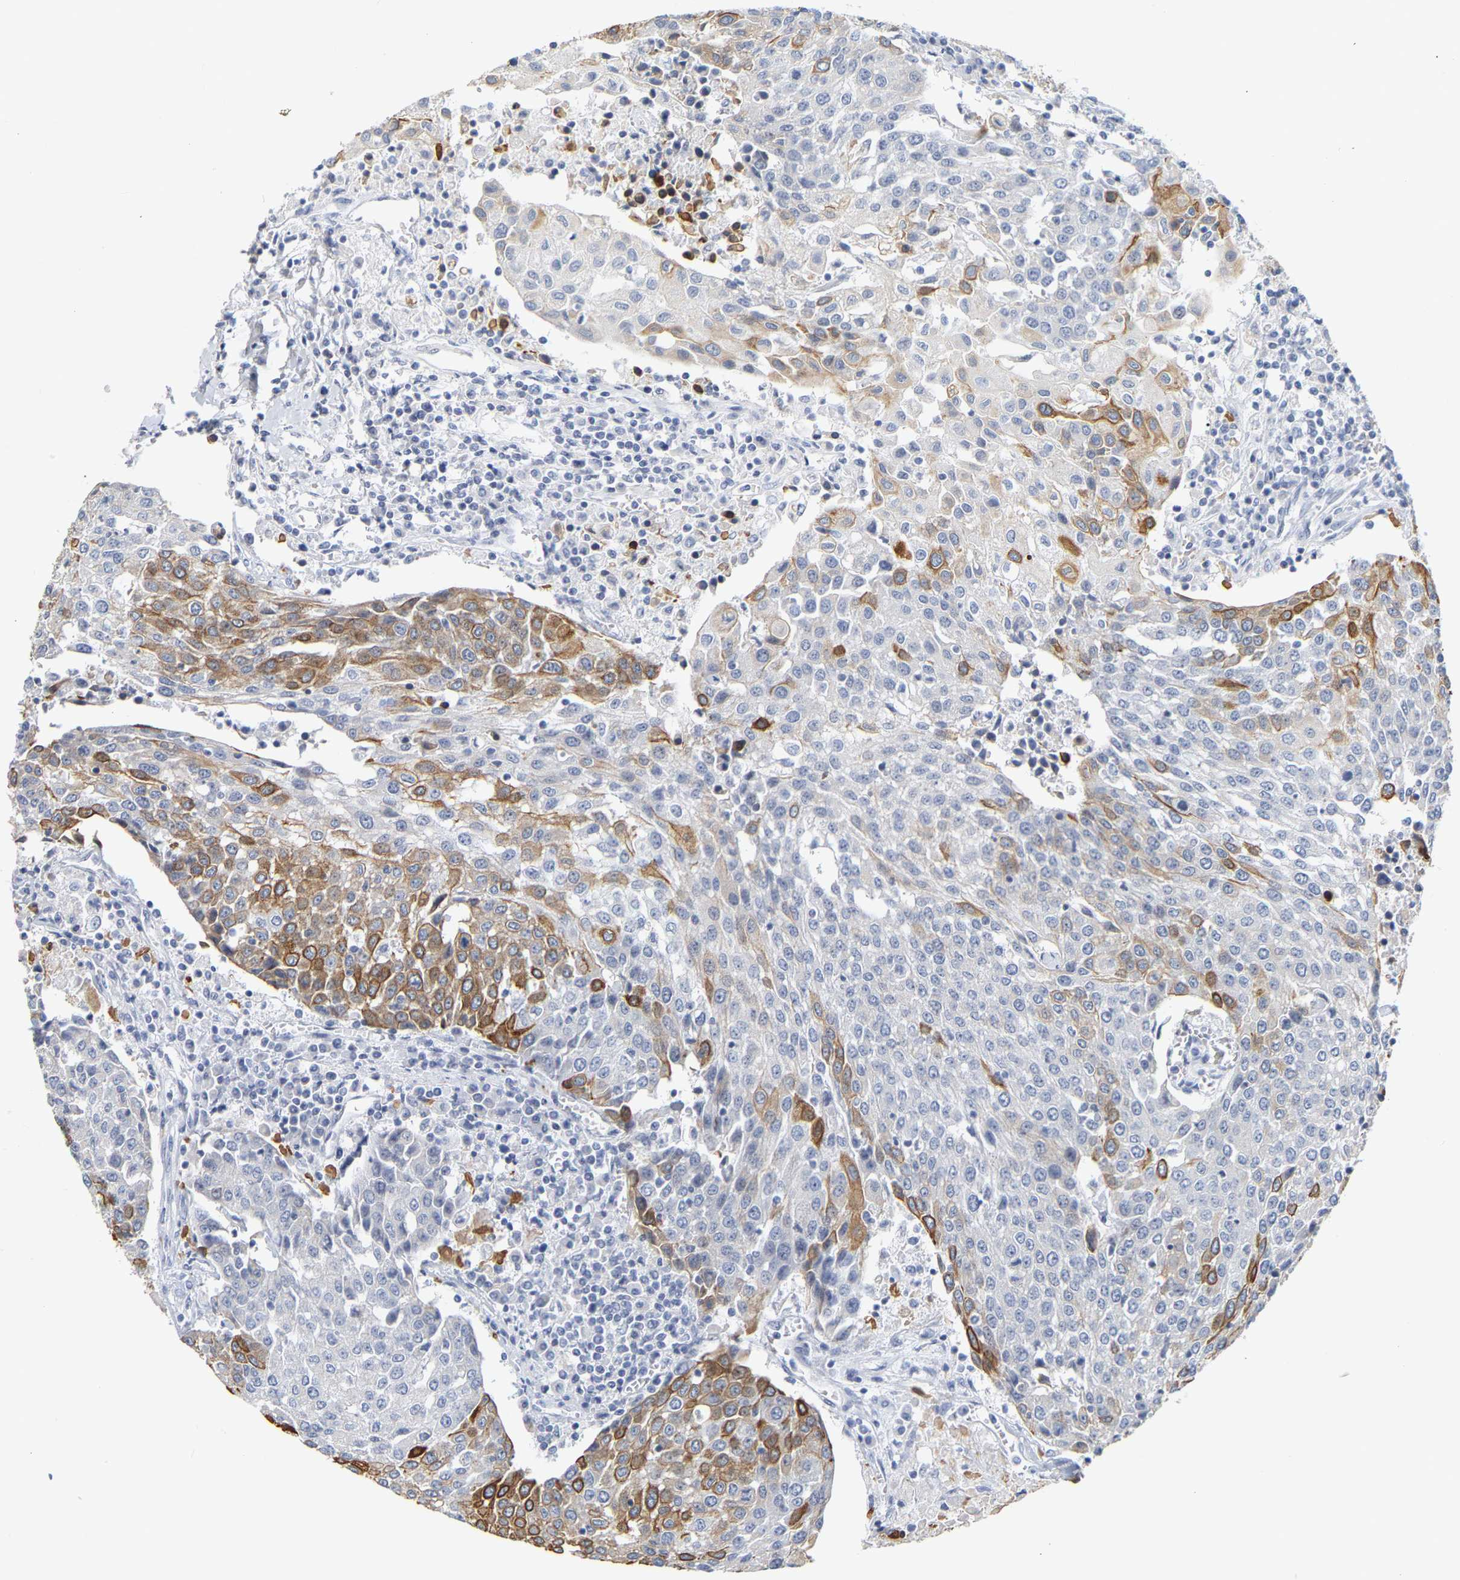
{"staining": {"intensity": "moderate", "quantity": "<25%", "location": "cytoplasmic/membranous"}, "tissue": "urothelial cancer", "cell_type": "Tumor cells", "image_type": "cancer", "snomed": [{"axis": "morphology", "description": "Urothelial carcinoma, High grade"}, {"axis": "topography", "description": "Urinary bladder"}], "caption": "IHC photomicrograph of urothelial cancer stained for a protein (brown), which shows low levels of moderate cytoplasmic/membranous expression in approximately <25% of tumor cells.", "gene": "KRT76", "patient": {"sex": "female", "age": 85}}